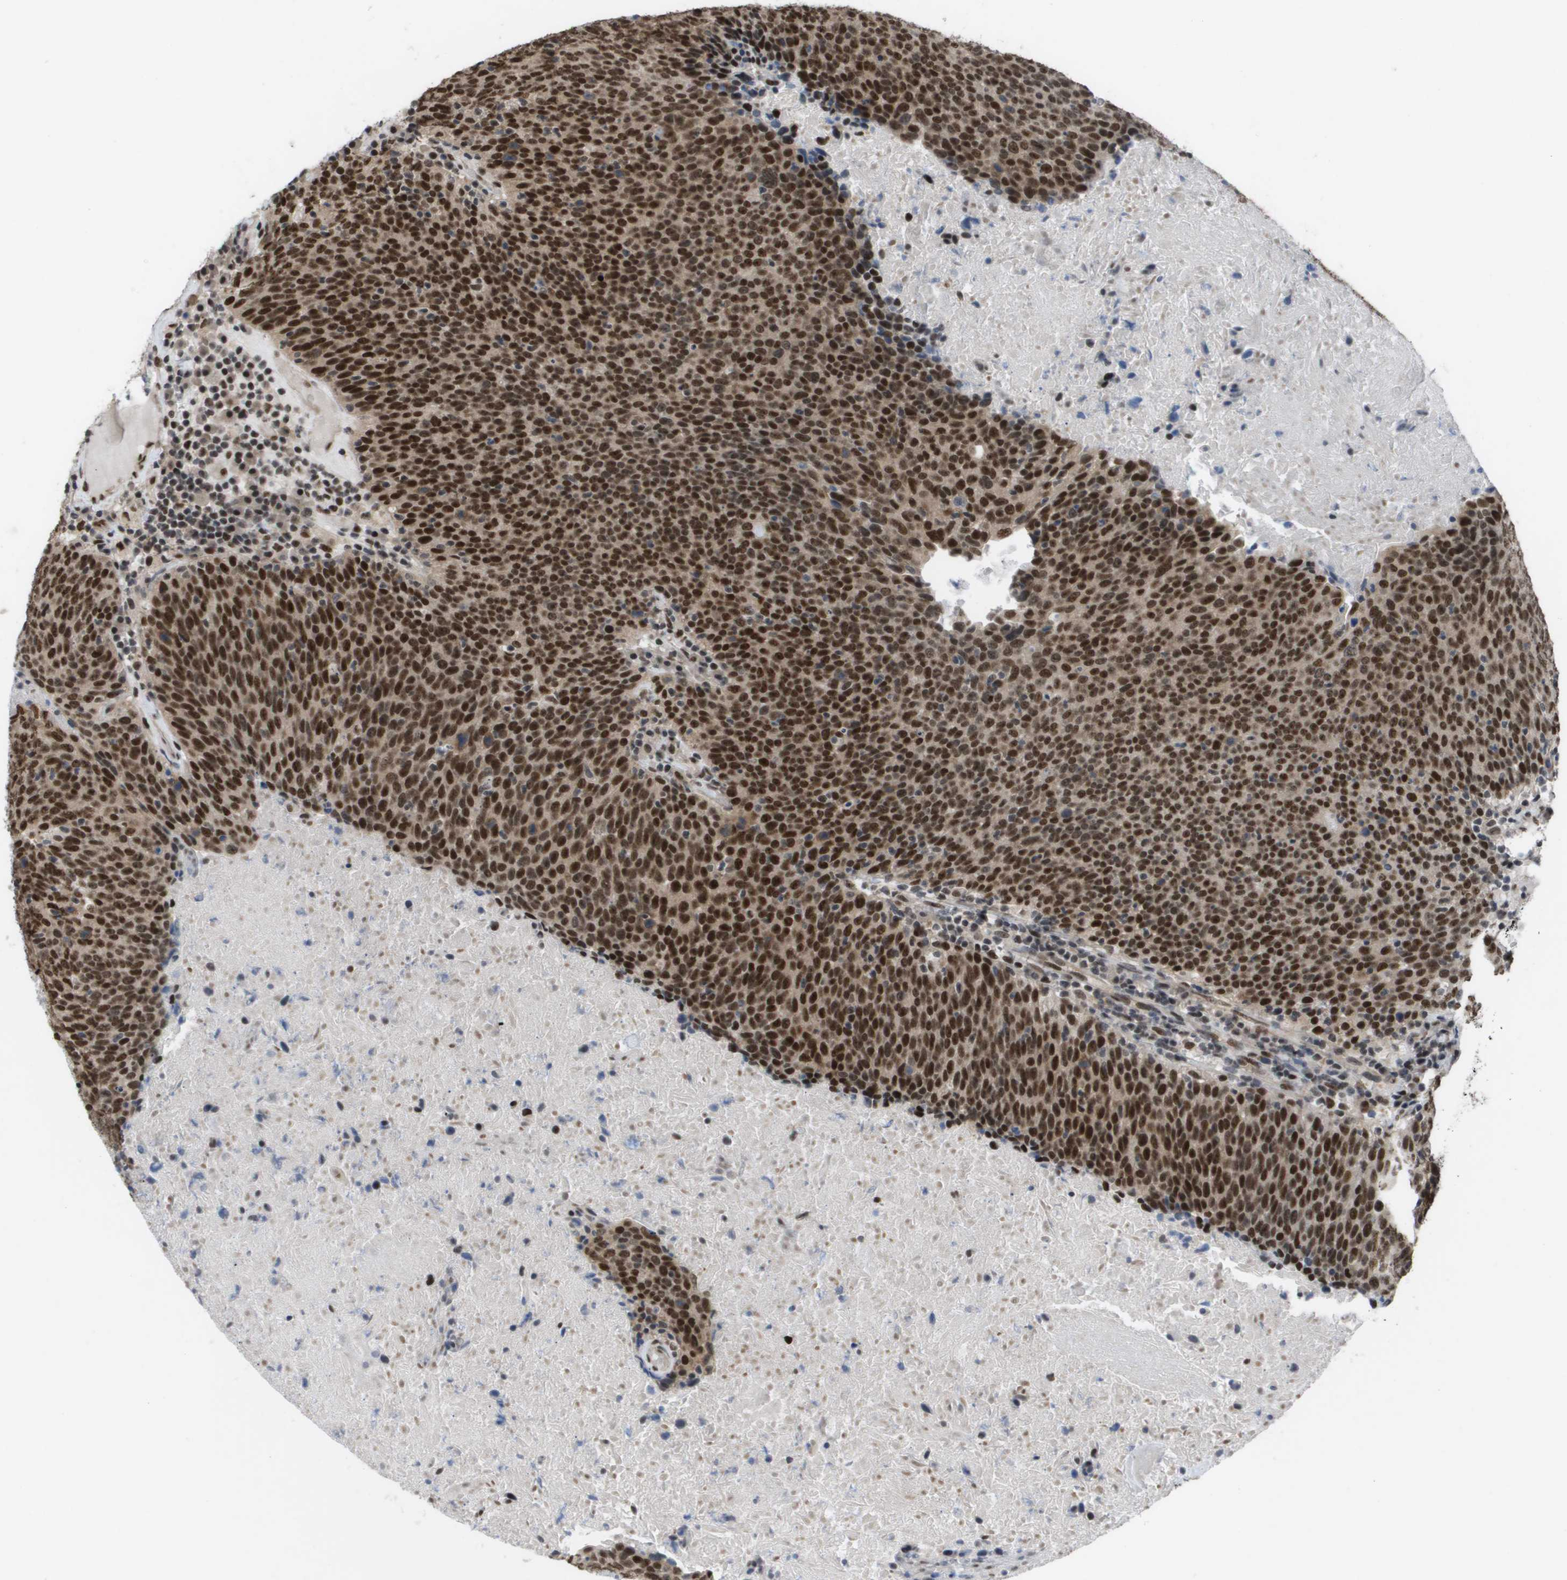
{"staining": {"intensity": "strong", "quantity": ">75%", "location": "cytoplasmic/membranous,nuclear"}, "tissue": "head and neck cancer", "cell_type": "Tumor cells", "image_type": "cancer", "snomed": [{"axis": "morphology", "description": "Squamous cell carcinoma, NOS"}, {"axis": "morphology", "description": "Squamous cell carcinoma, metastatic, NOS"}, {"axis": "topography", "description": "Lymph node"}, {"axis": "topography", "description": "Head-Neck"}], "caption": "Head and neck metastatic squamous cell carcinoma stained for a protein (brown) exhibits strong cytoplasmic/membranous and nuclear positive expression in approximately >75% of tumor cells.", "gene": "CDT1", "patient": {"sex": "male", "age": 62}}